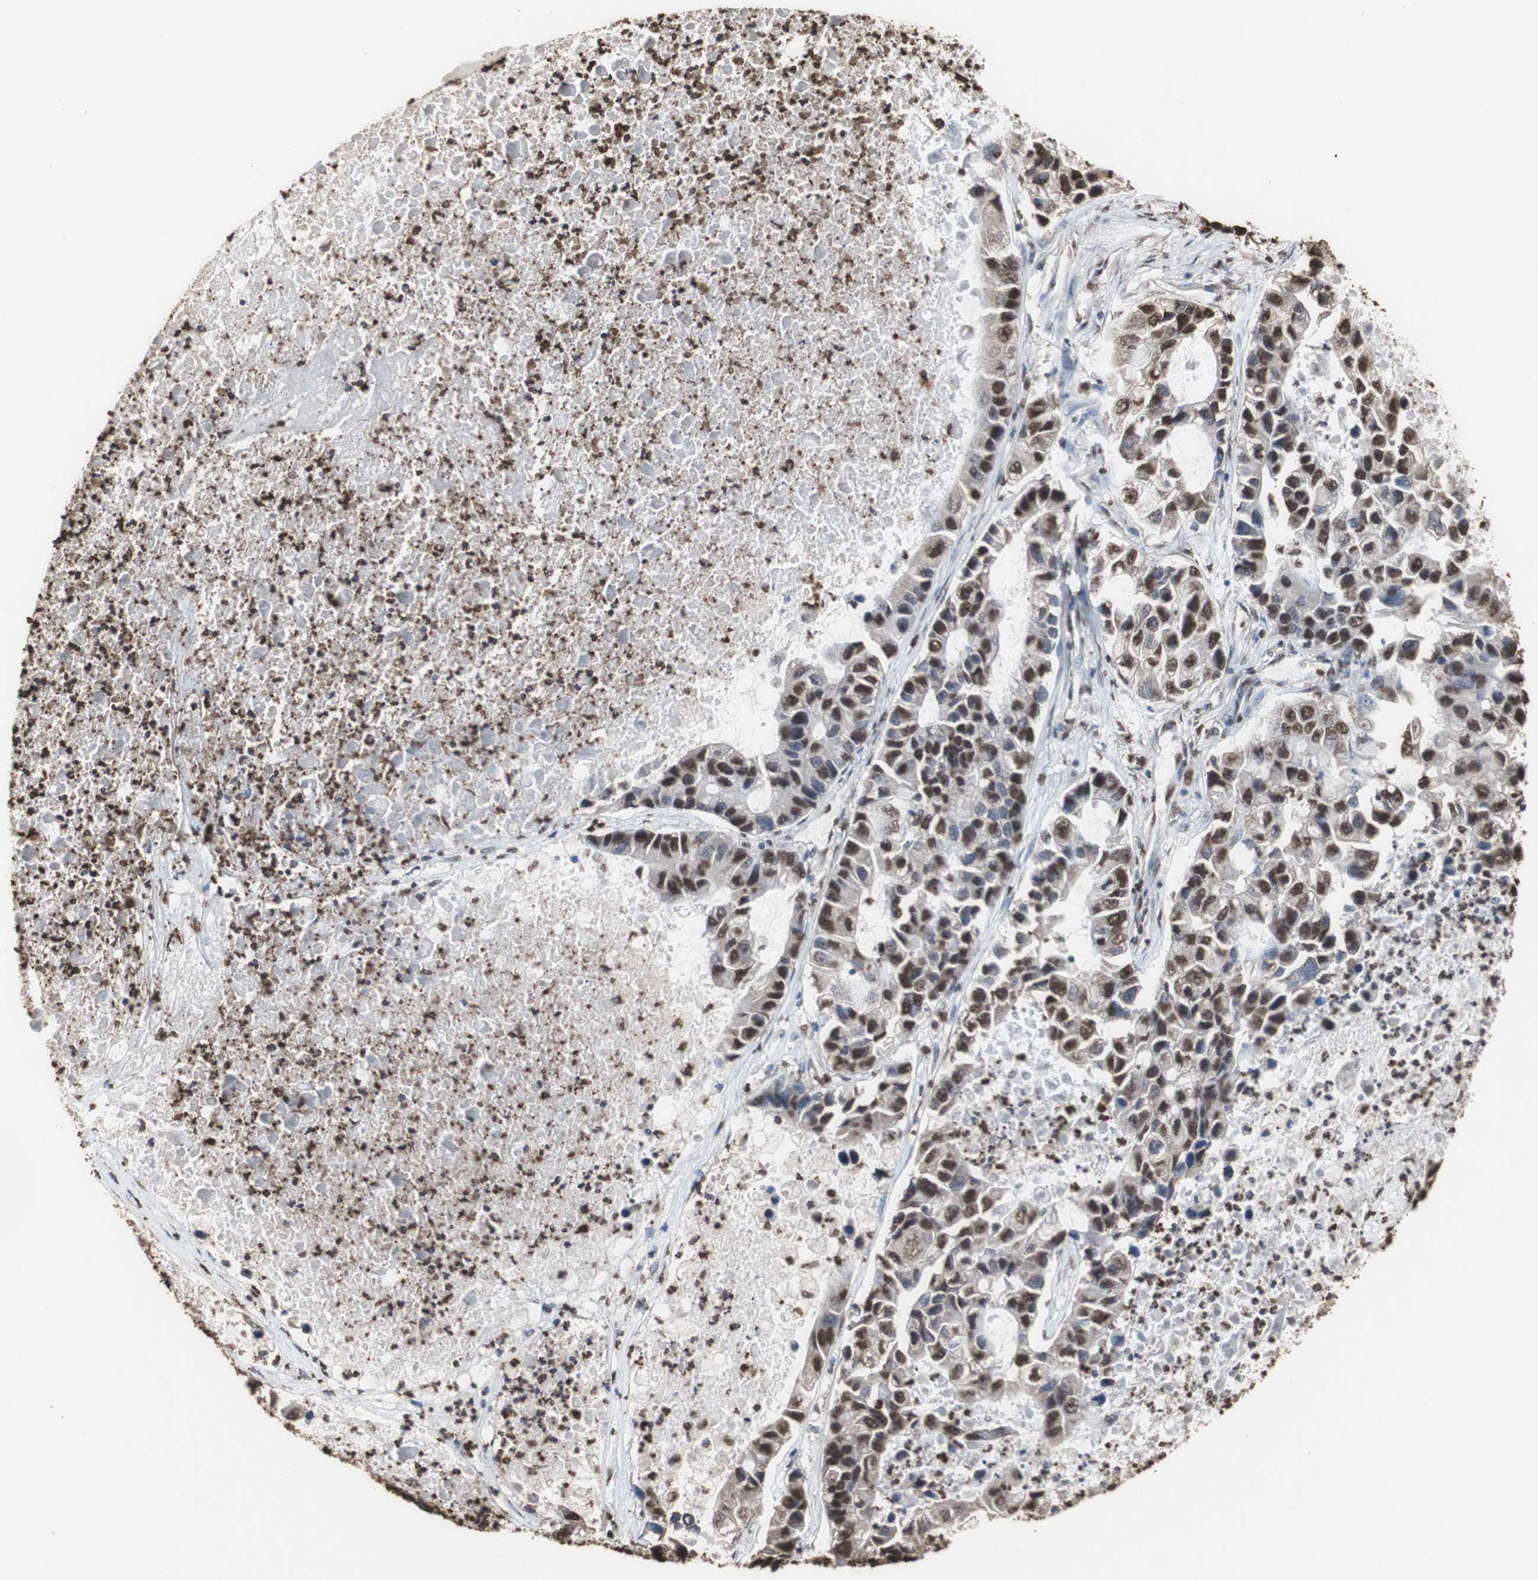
{"staining": {"intensity": "strong", "quantity": ">75%", "location": "cytoplasmic/membranous,nuclear"}, "tissue": "lung cancer", "cell_type": "Tumor cells", "image_type": "cancer", "snomed": [{"axis": "morphology", "description": "Adenocarcinoma, NOS"}, {"axis": "topography", "description": "Lung"}], "caption": "Protein expression analysis of human lung adenocarcinoma reveals strong cytoplasmic/membranous and nuclear staining in approximately >75% of tumor cells.", "gene": "PIDD1", "patient": {"sex": "female", "age": 51}}